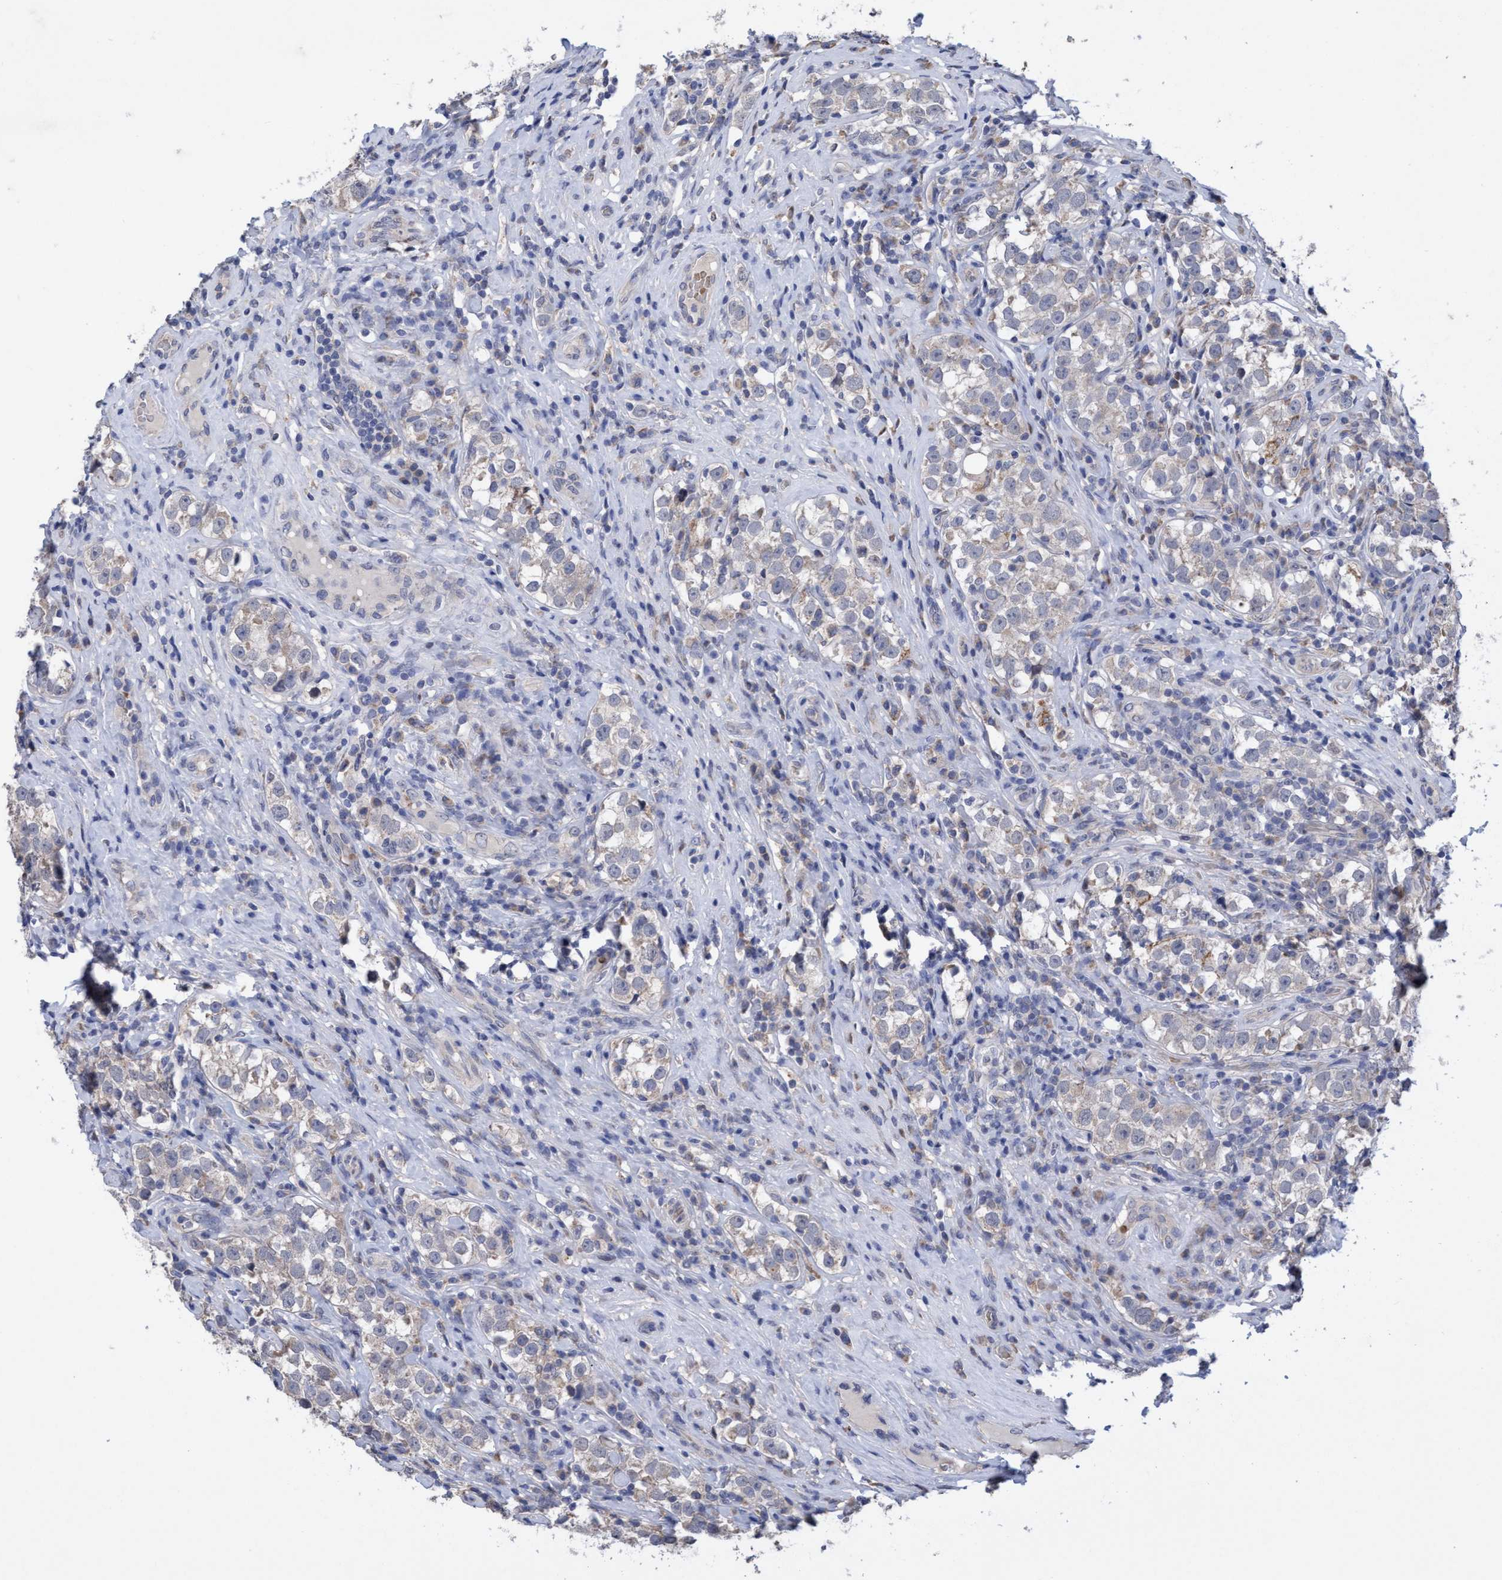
{"staining": {"intensity": "negative", "quantity": "none", "location": "none"}, "tissue": "testis cancer", "cell_type": "Tumor cells", "image_type": "cancer", "snomed": [{"axis": "morphology", "description": "Normal tissue, NOS"}, {"axis": "morphology", "description": "Seminoma, NOS"}, {"axis": "topography", "description": "Testis"}], "caption": "Human testis cancer (seminoma) stained for a protein using IHC reveals no expression in tumor cells.", "gene": "SEMA4D", "patient": {"sex": "male", "age": 43}}